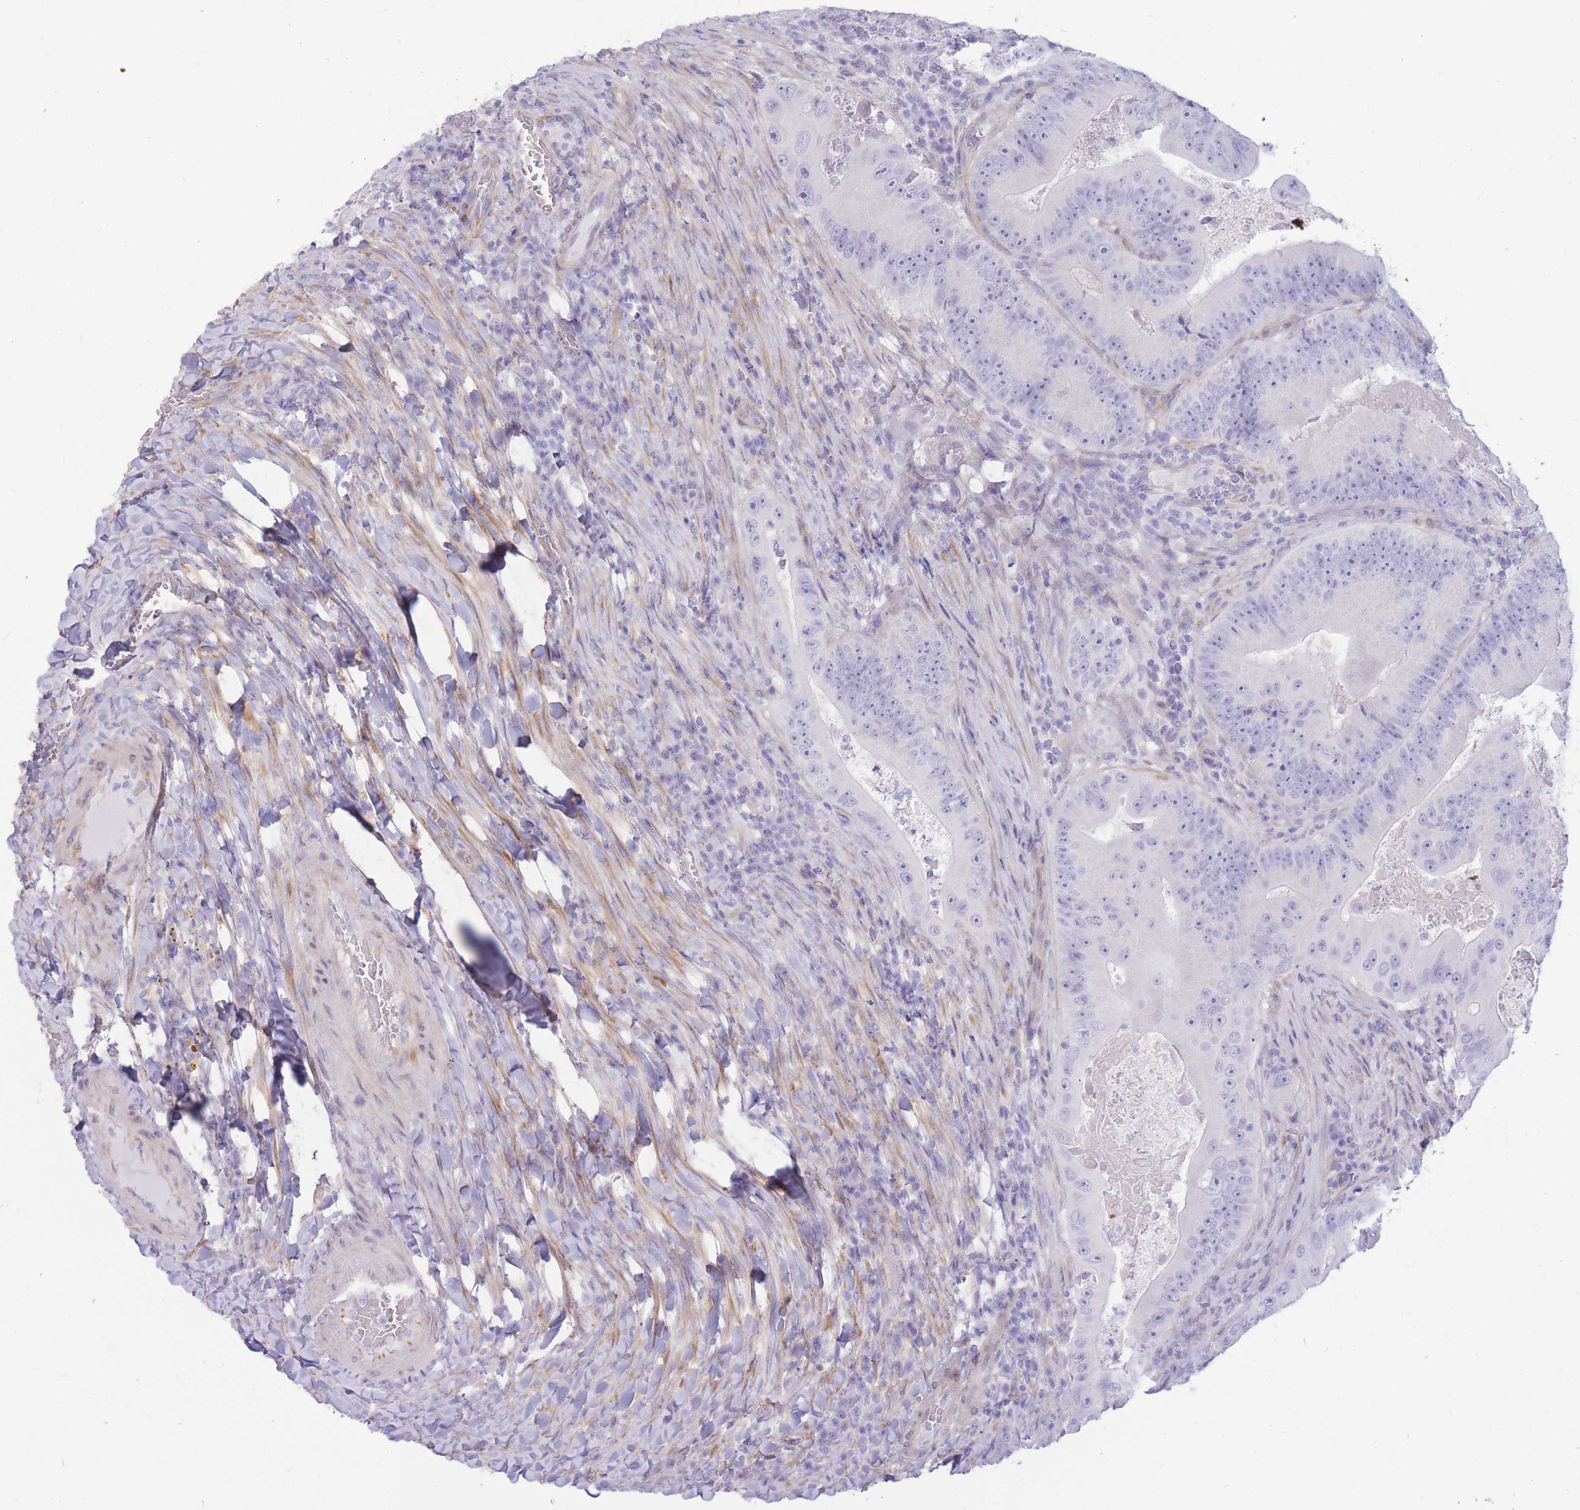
{"staining": {"intensity": "negative", "quantity": "none", "location": "none"}, "tissue": "colorectal cancer", "cell_type": "Tumor cells", "image_type": "cancer", "snomed": [{"axis": "morphology", "description": "Adenocarcinoma, NOS"}, {"axis": "topography", "description": "Colon"}], "caption": "Immunohistochemistry histopathology image of neoplastic tissue: colorectal cancer stained with DAB (3,3'-diaminobenzidine) exhibits no significant protein positivity in tumor cells. Brightfield microscopy of IHC stained with DAB (3,3'-diaminobenzidine) (brown) and hematoxylin (blue), captured at high magnification.", "gene": "MTSS2", "patient": {"sex": "female", "age": 86}}